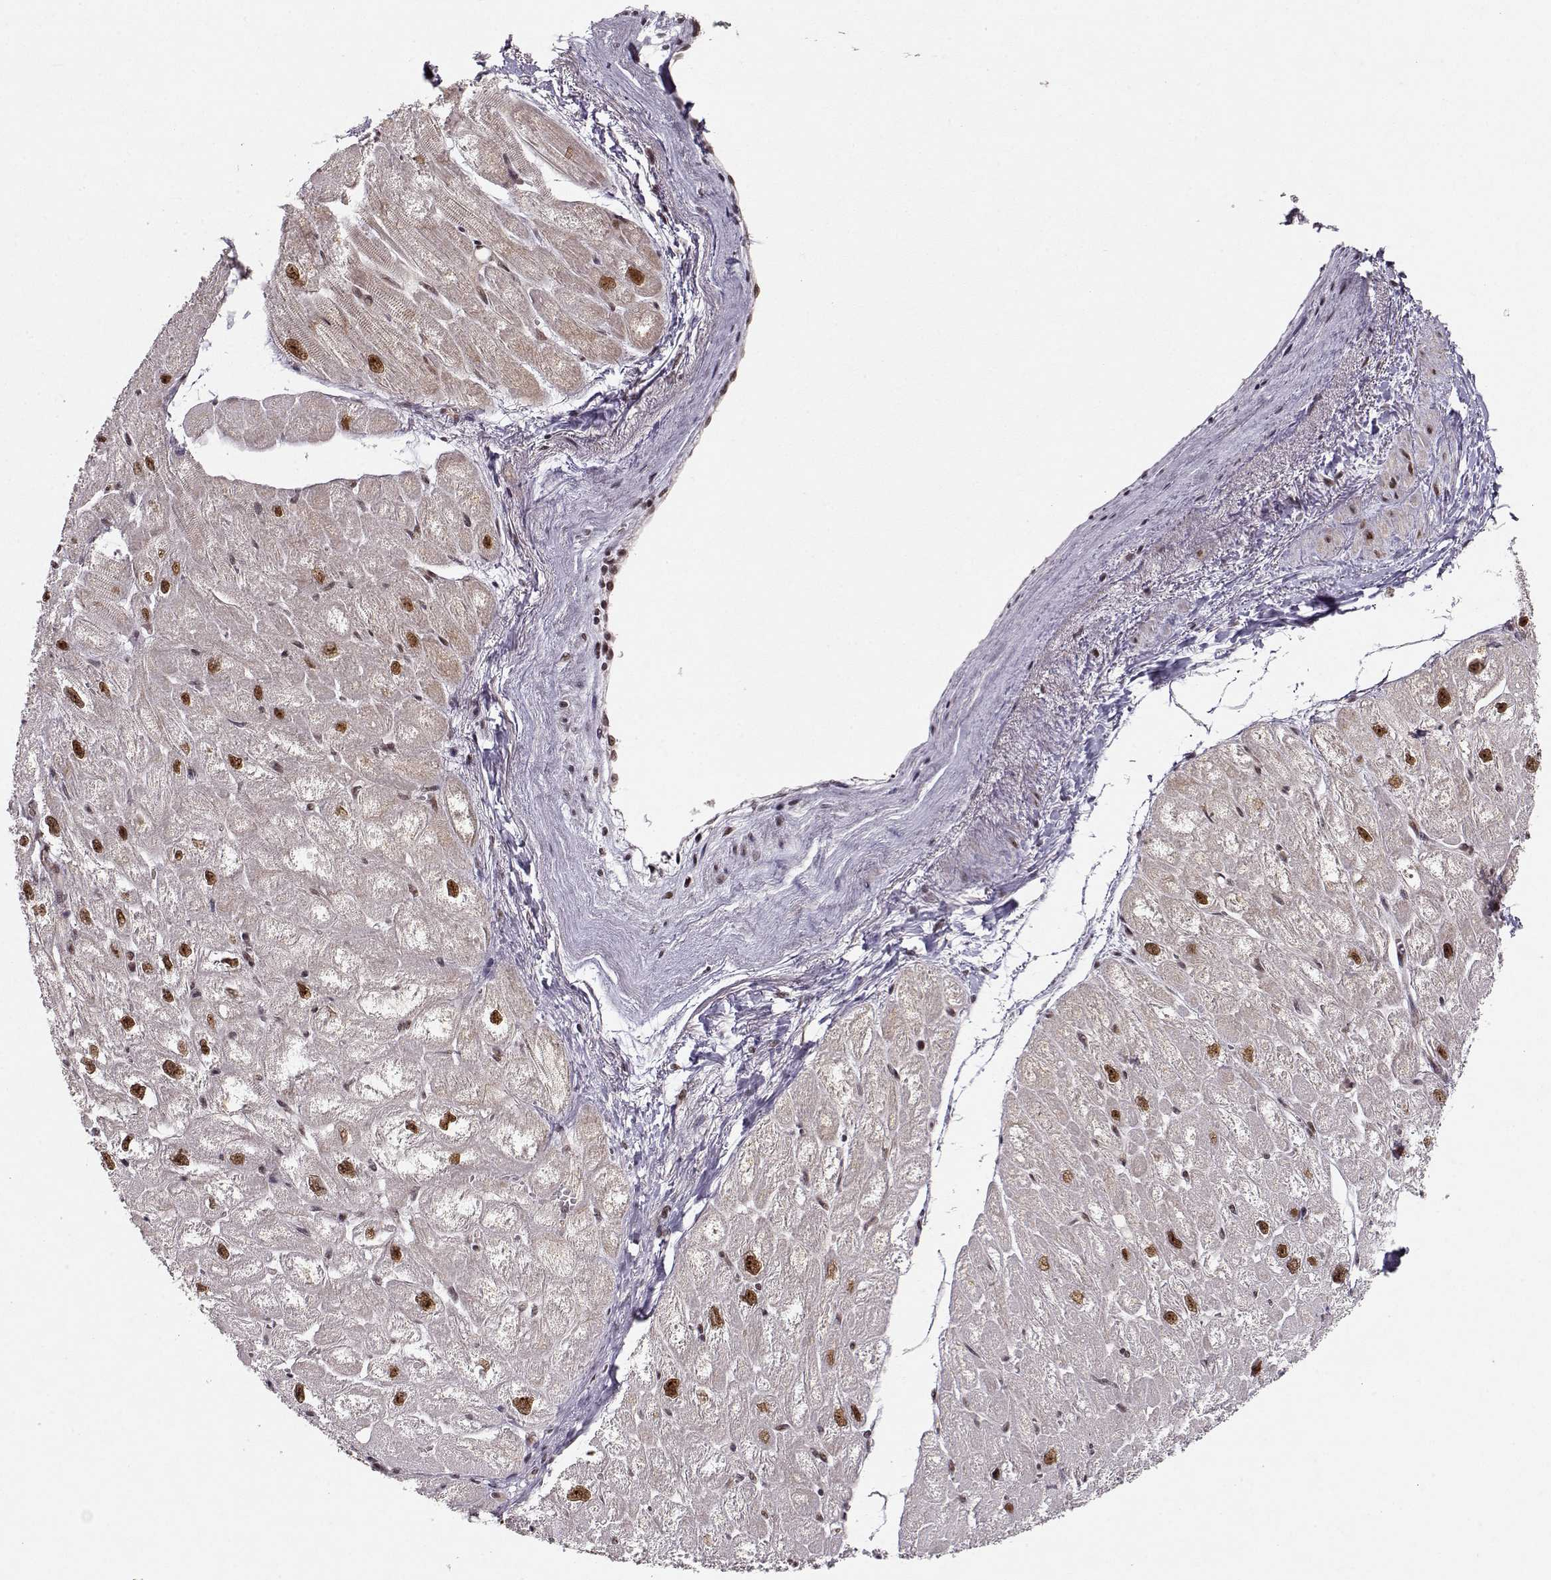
{"staining": {"intensity": "strong", "quantity": ">75%", "location": "cytoplasmic/membranous,nuclear"}, "tissue": "heart muscle", "cell_type": "Cardiomyocytes", "image_type": "normal", "snomed": [{"axis": "morphology", "description": "Normal tissue, NOS"}, {"axis": "topography", "description": "Heart"}], "caption": "This photomicrograph displays immunohistochemistry (IHC) staining of unremarkable human heart muscle, with high strong cytoplasmic/membranous,nuclear staining in about >75% of cardiomyocytes.", "gene": "CSNK2A1", "patient": {"sex": "male", "age": 61}}